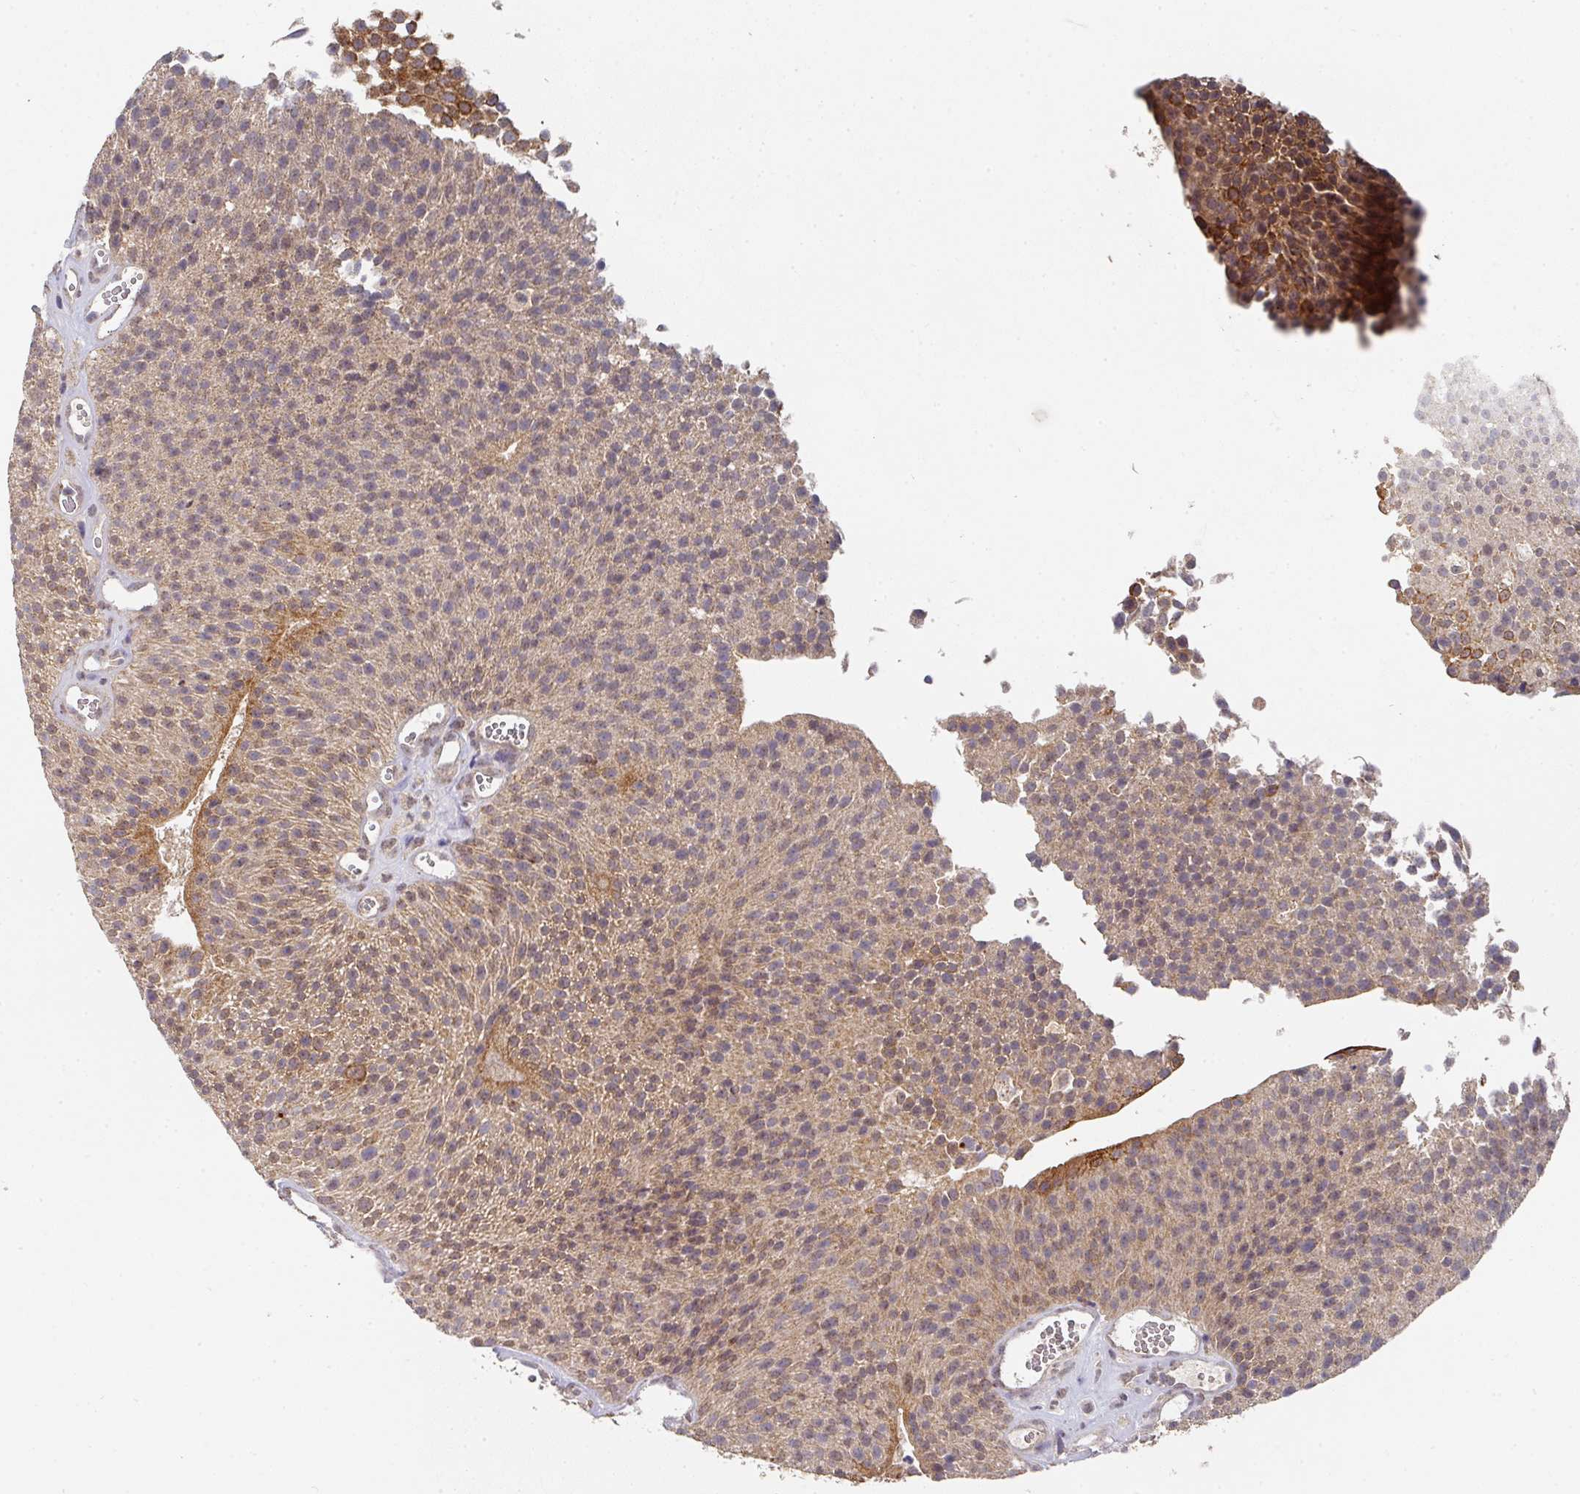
{"staining": {"intensity": "moderate", "quantity": ">75%", "location": "cytoplasmic/membranous"}, "tissue": "urothelial cancer", "cell_type": "Tumor cells", "image_type": "cancer", "snomed": [{"axis": "morphology", "description": "Urothelial carcinoma, Low grade"}, {"axis": "topography", "description": "Urinary bladder"}], "caption": "This histopathology image reveals IHC staining of urothelial cancer, with medium moderate cytoplasmic/membranous staining in approximately >75% of tumor cells.", "gene": "EXTL3", "patient": {"sex": "female", "age": 79}}